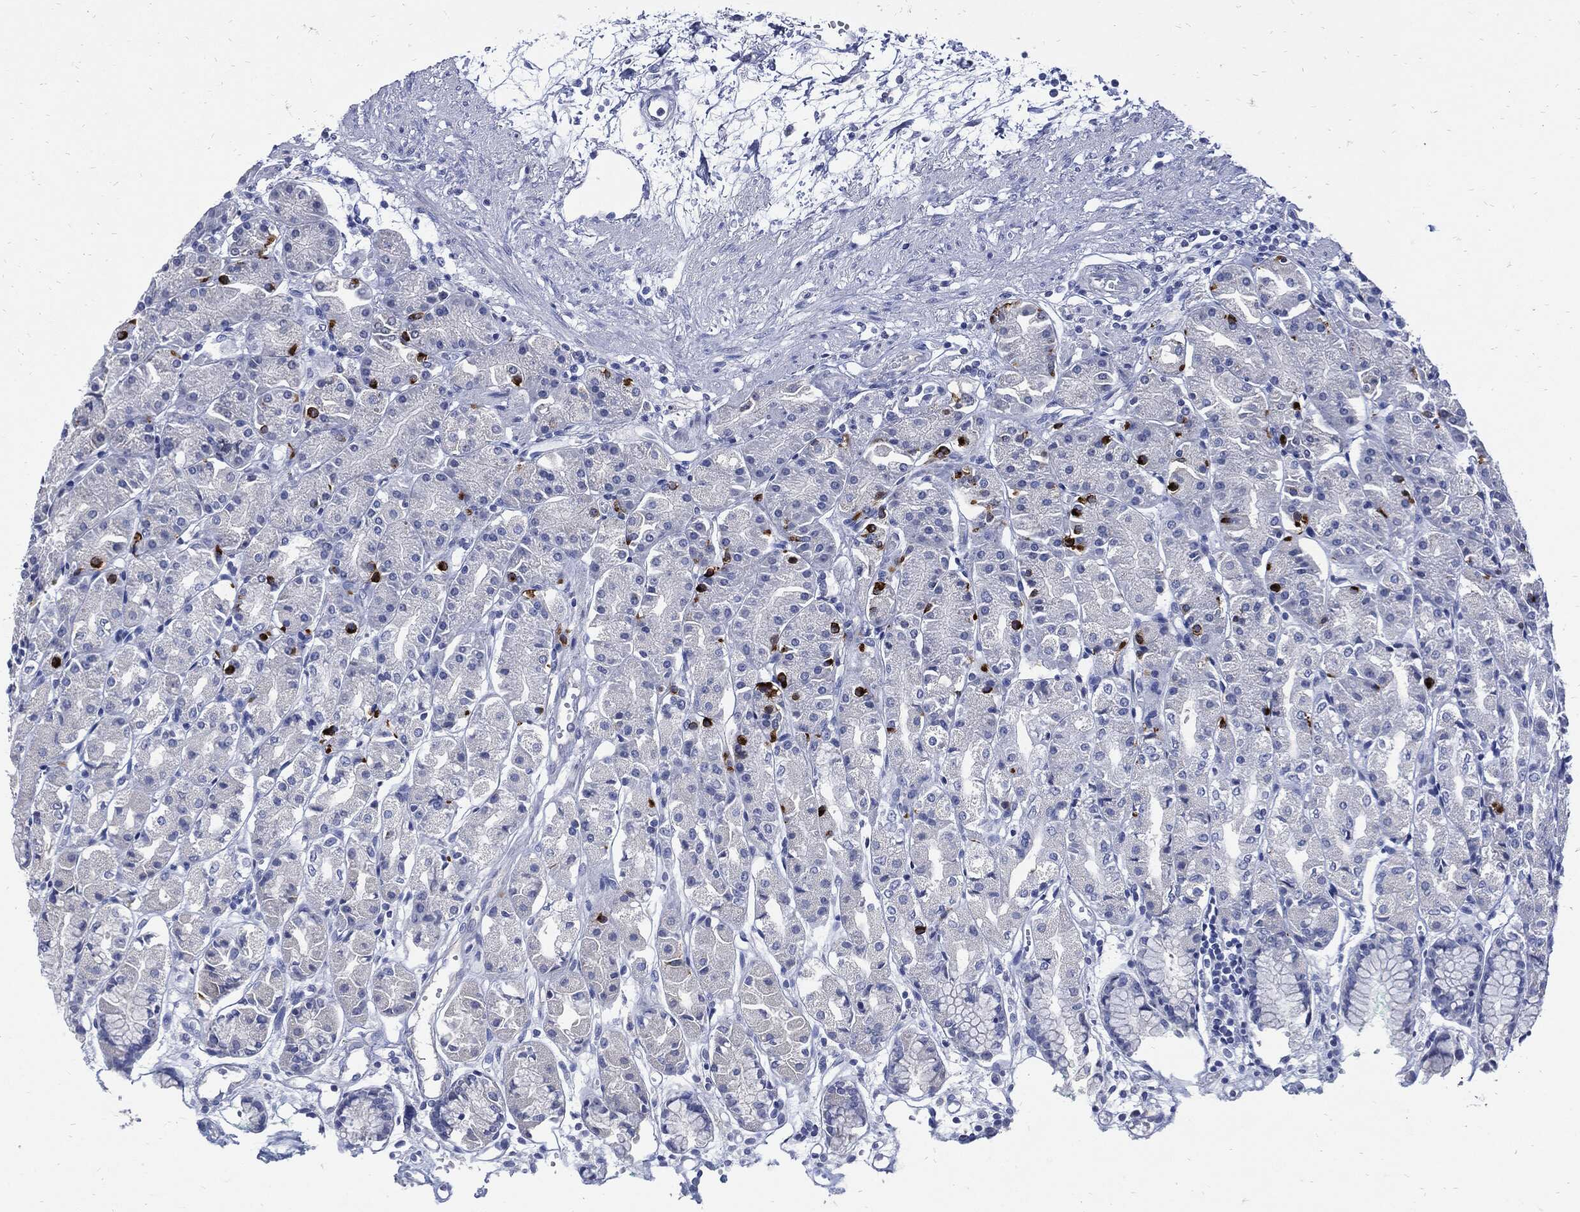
{"staining": {"intensity": "strong", "quantity": "<25%", "location": "cytoplasmic/membranous"}, "tissue": "stomach", "cell_type": "Glandular cells", "image_type": "normal", "snomed": [{"axis": "morphology", "description": "Normal tissue, NOS"}, {"axis": "morphology", "description": "Adenocarcinoma, NOS"}, {"axis": "topography", "description": "Stomach"}], "caption": "Immunohistochemical staining of benign stomach reveals strong cytoplasmic/membranous protein expression in about <25% of glandular cells.", "gene": "CPE", "patient": {"sex": "female", "age": 81}}